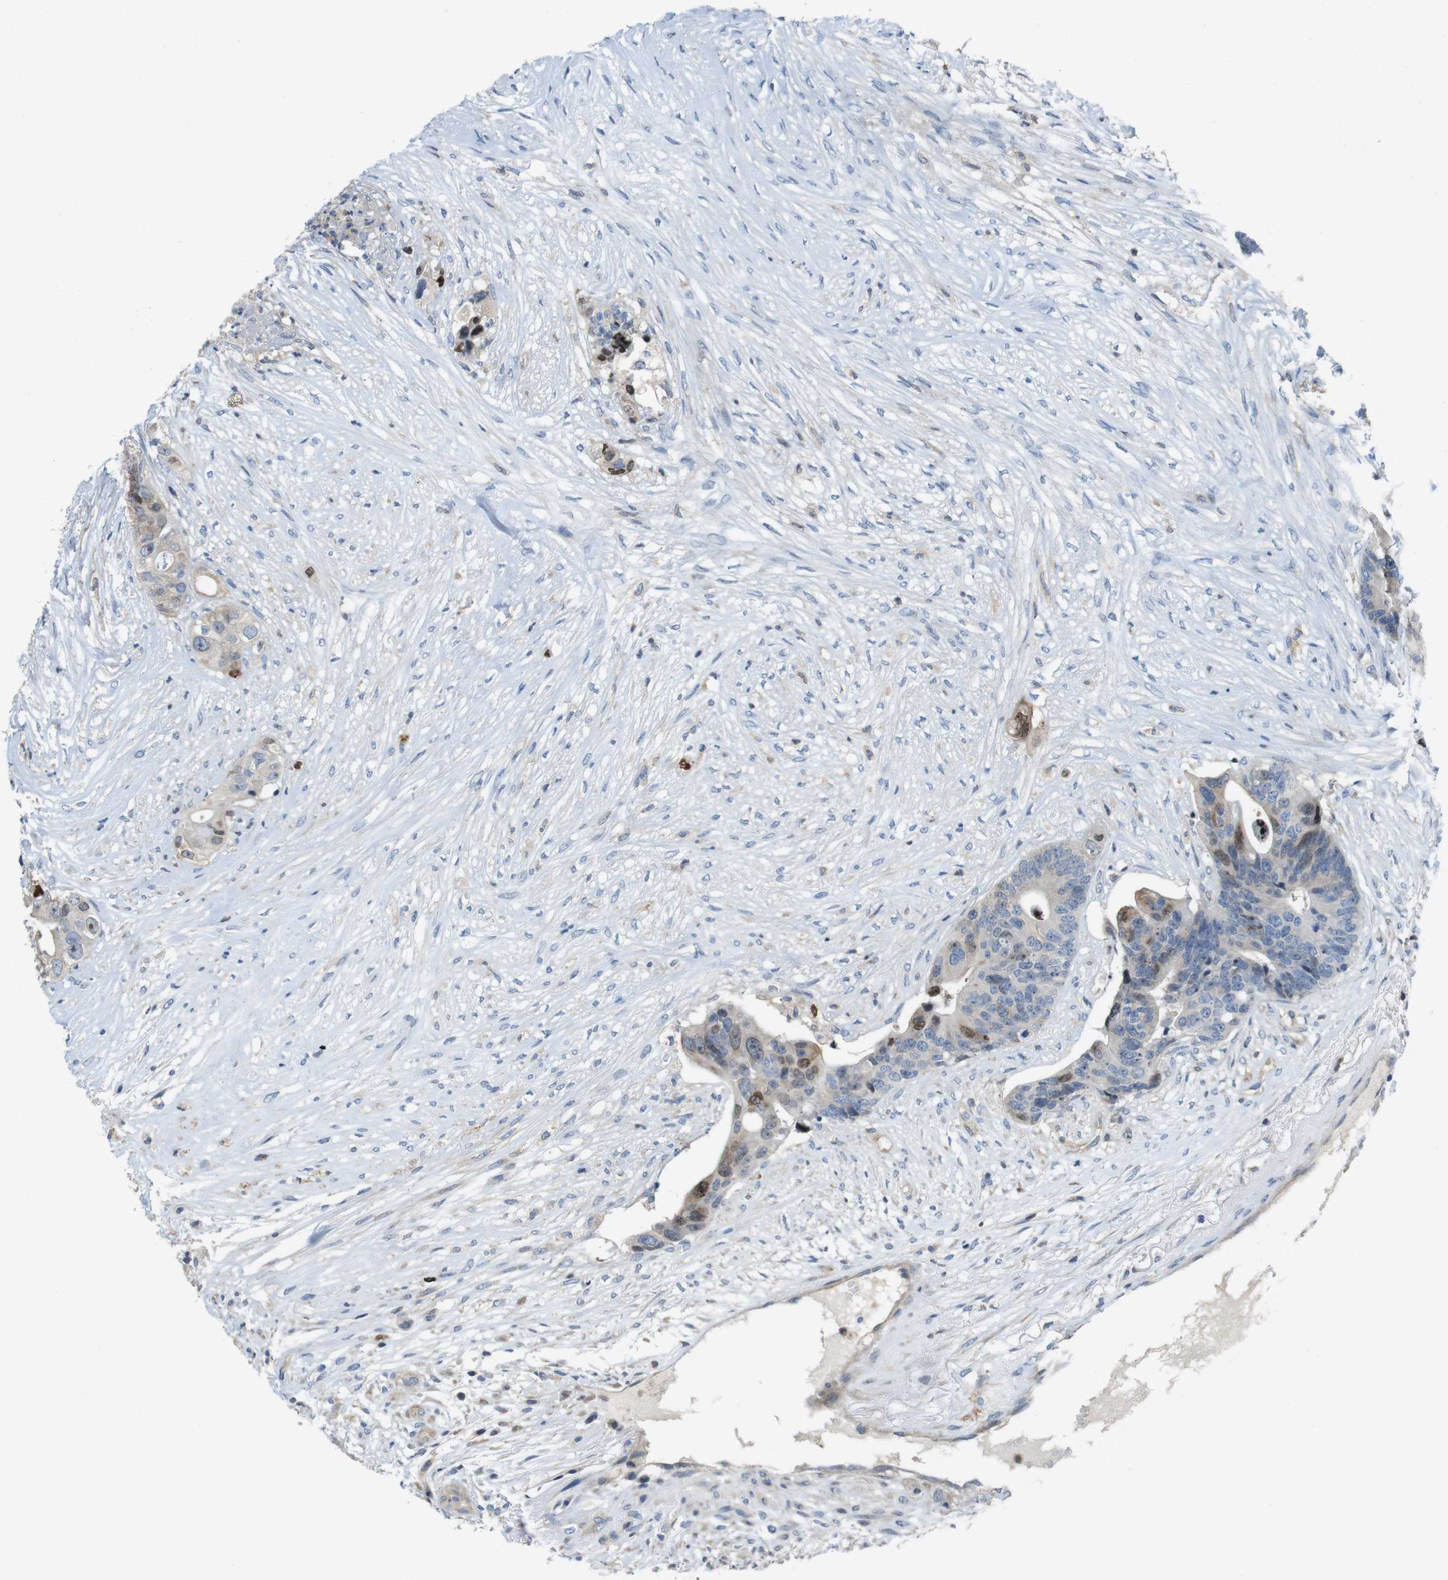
{"staining": {"intensity": "moderate", "quantity": "<25%", "location": "nuclear"}, "tissue": "colorectal cancer", "cell_type": "Tumor cells", "image_type": "cancer", "snomed": [{"axis": "morphology", "description": "Adenocarcinoma, NOS"}, {"axis": "topography", "description": "Colon"}], "caption": "About <25% of tumor cells in adenocarcinoma (colorectal) show moderate nuclear protein staining as visualized by brown immunohistochemical staining.", "gene": "PCDH10", "patient": {"sex": "female", "age": 57}}